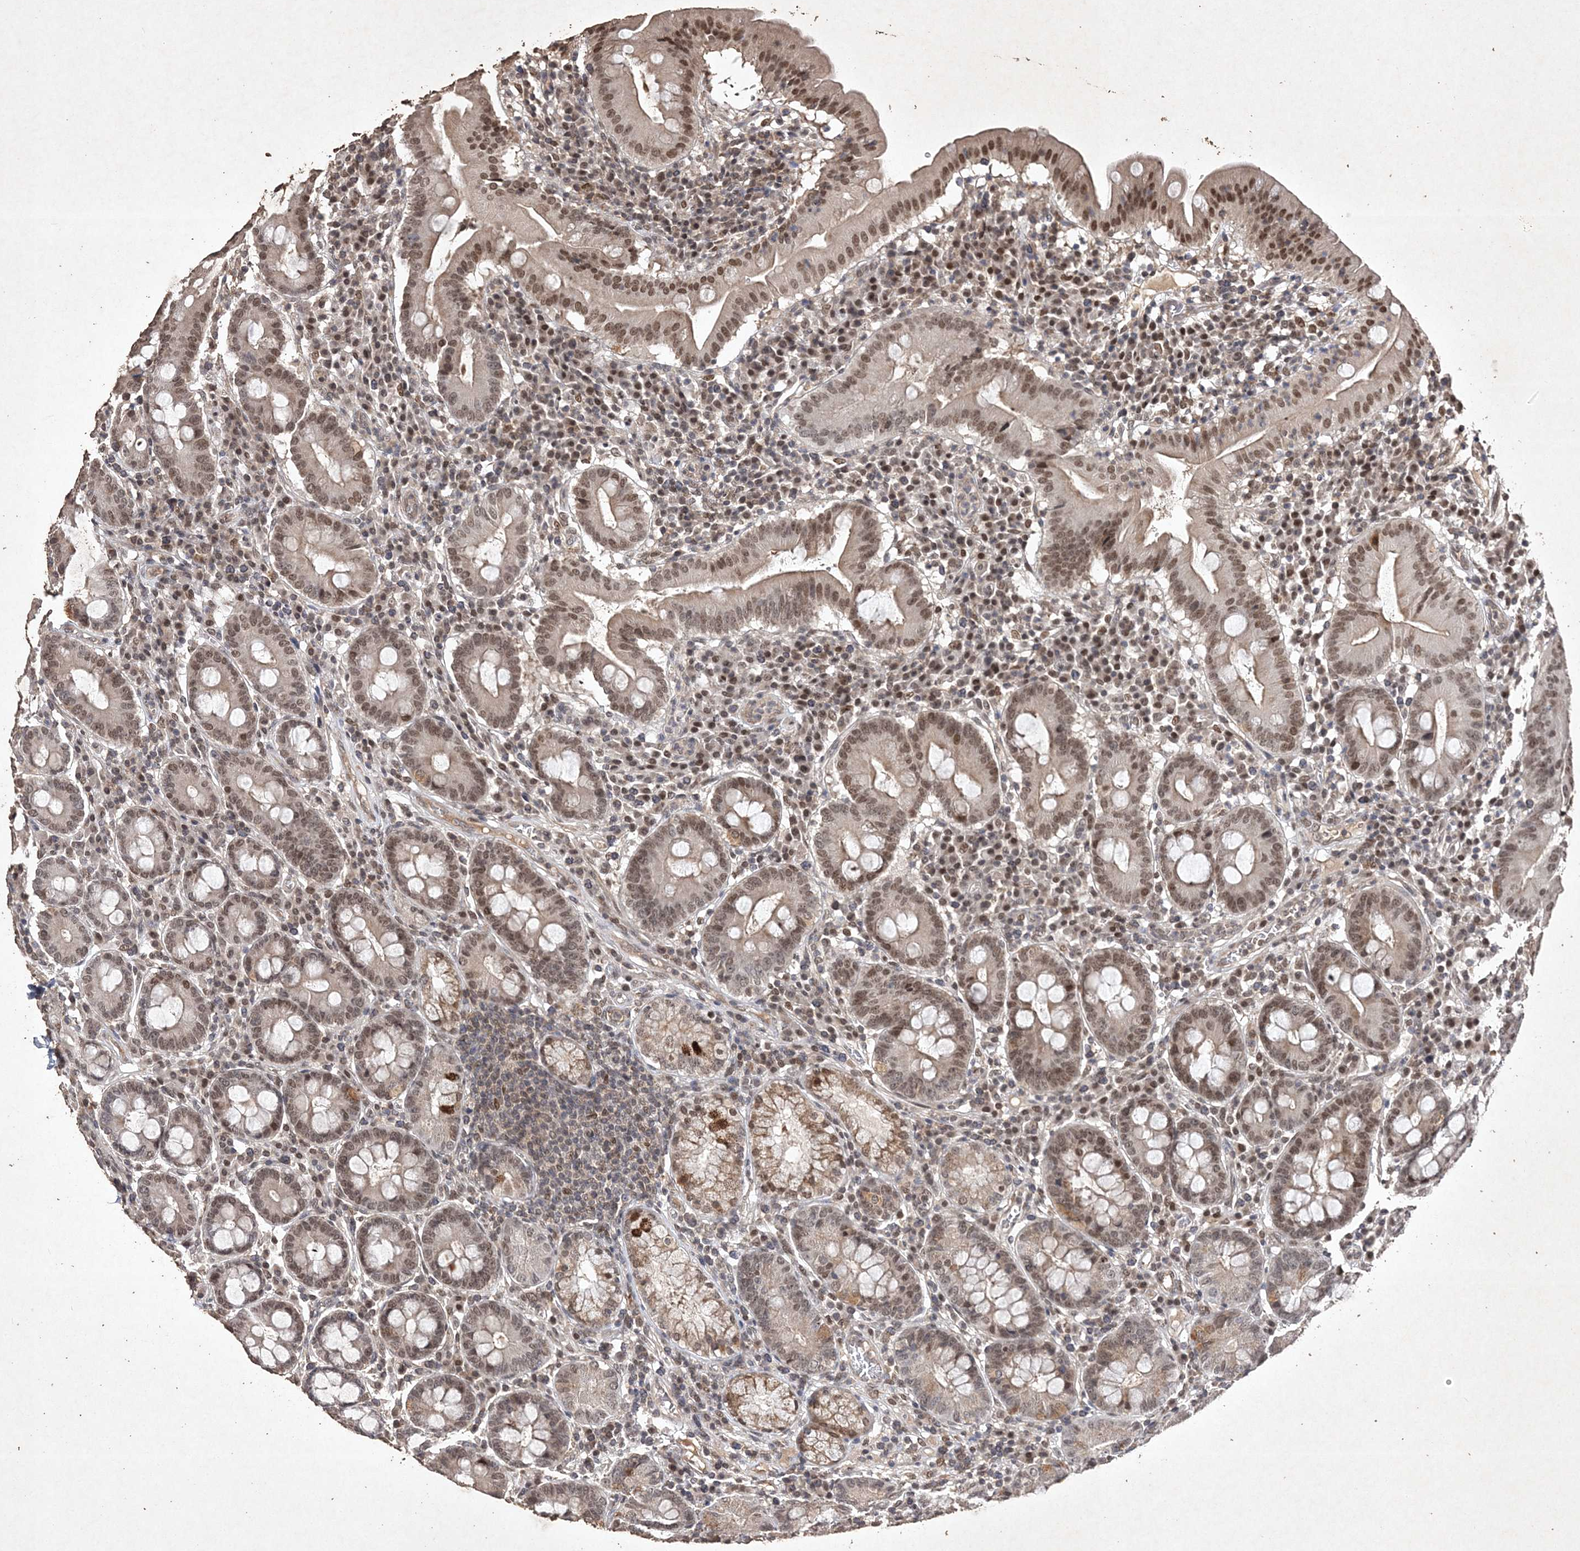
{"staining": {"intensity": "moderate", "quantity": ">75%", "location": "nuclear"}, "tissue": "duodenum", "cell_type": "Glandular cells", "image_type": "normal", "snomed": [{"axis": "morphology", "description": "Normal tissue, NOS"}, {"axis": "topography", "description": "Duodenum"}], "caption": "Immunohistochemical staining of unremarkable duodenum reveals medium levels of moderate nuclear staining in about >75% of glandular cells. (Stains: DAB in brown, nuclei in blue, Microscopy: brightfield microscopy at high magnification).", "gene": "C3orf38", "patient": {"sex": "male", "age": 50}}